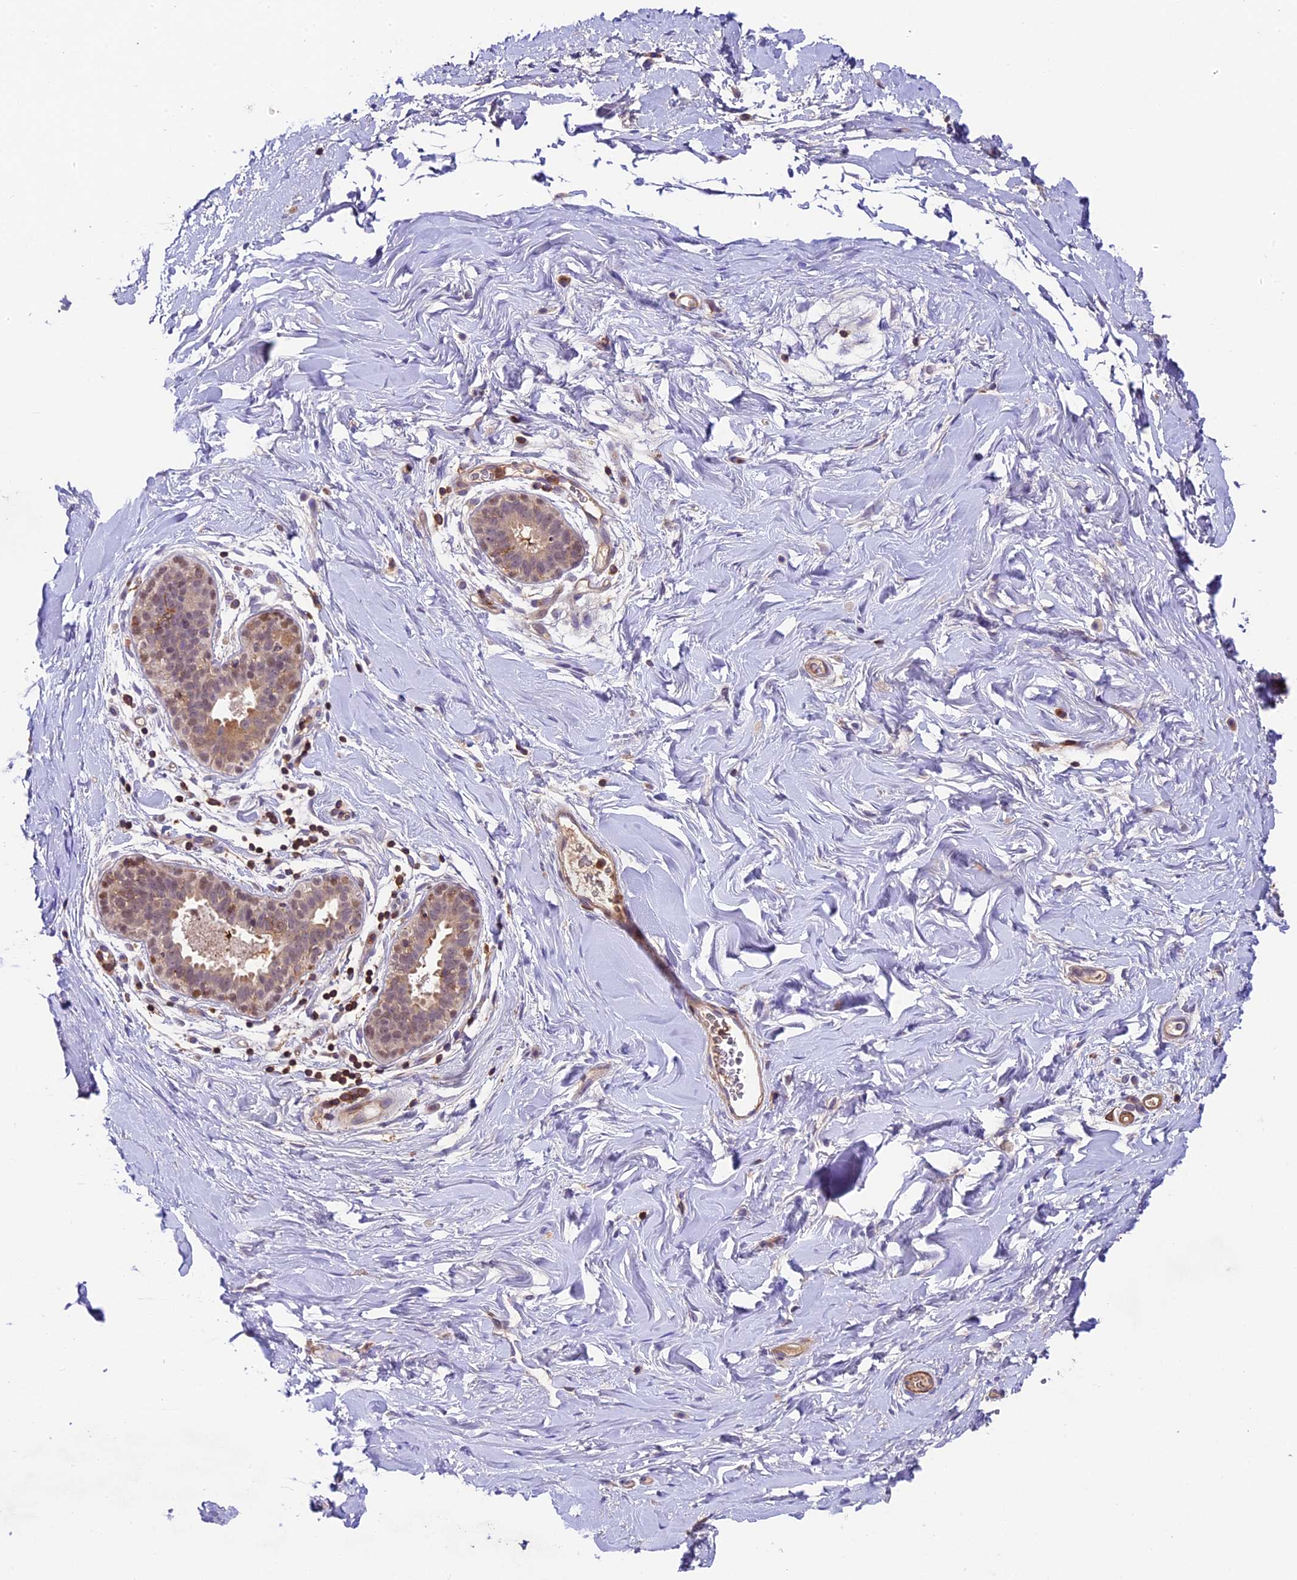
{"staining": {"intensity": "negative", "quantity": "none", "location": "none"}, "tissue": "adipose tissue", "cell_type": "Adipocytes", "image_type": "normal", "snomed": [{"axis": "morphology", "description": "Normal tissue, NOS"}, {"axis": "topography", "description": "Breast"}], "caption": "Adipocytes are negative for brown protein staining in normal adipose tissue. The staining is performed using DAB (3,3'-diaminobenzidine) brown chromogen with nuclei counter-stained in using hematoxylin.", "gene": "TBC1D1", "patient": {"sex": "female", "age": 26}}